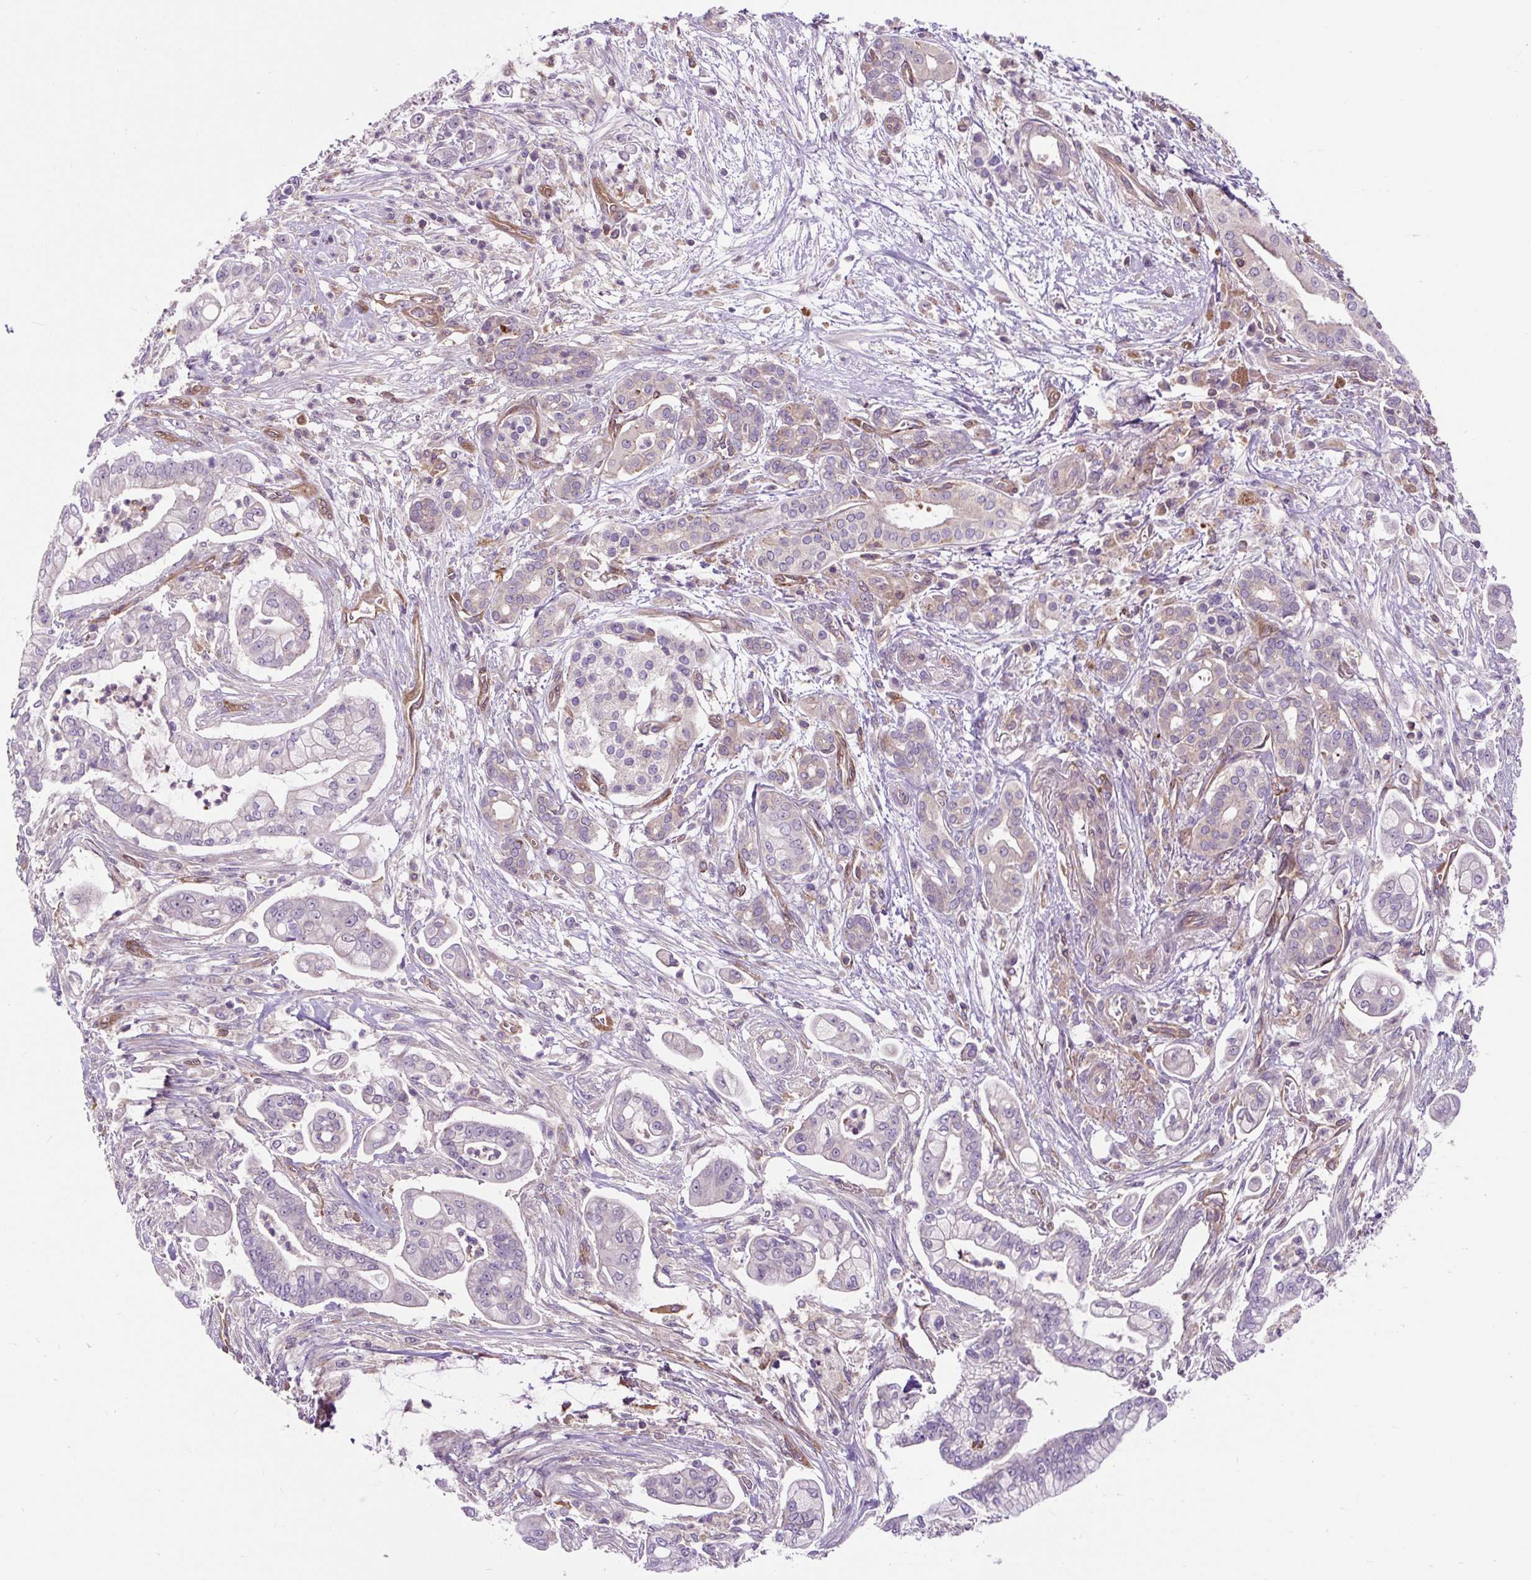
{"staining": {"intensity": "negative", "quantity": "none", "location": "none"}, "tissue": "pancreatic cancer", "cell_type": "Tumor cells", "image_type": "cancer", "snomed": [{"axis": "morphology", "description": "Adenocarcinoma, NOS"}, {"axis": "topography", "description": "Pancreas"}], "caption": "IHC photomicrograph of human pancreatic cancer (adenocarcinoma) stained for a protein (brown), which displays no staining in tumor cells. The staining was performed using DAB to visualize the protein expression in brown, while the nuclei were stained in blue with hematoxylin (Magnification: 20x).", "gene": "PCDHGB3", "patient": {"sex": "female", "age": 69}}